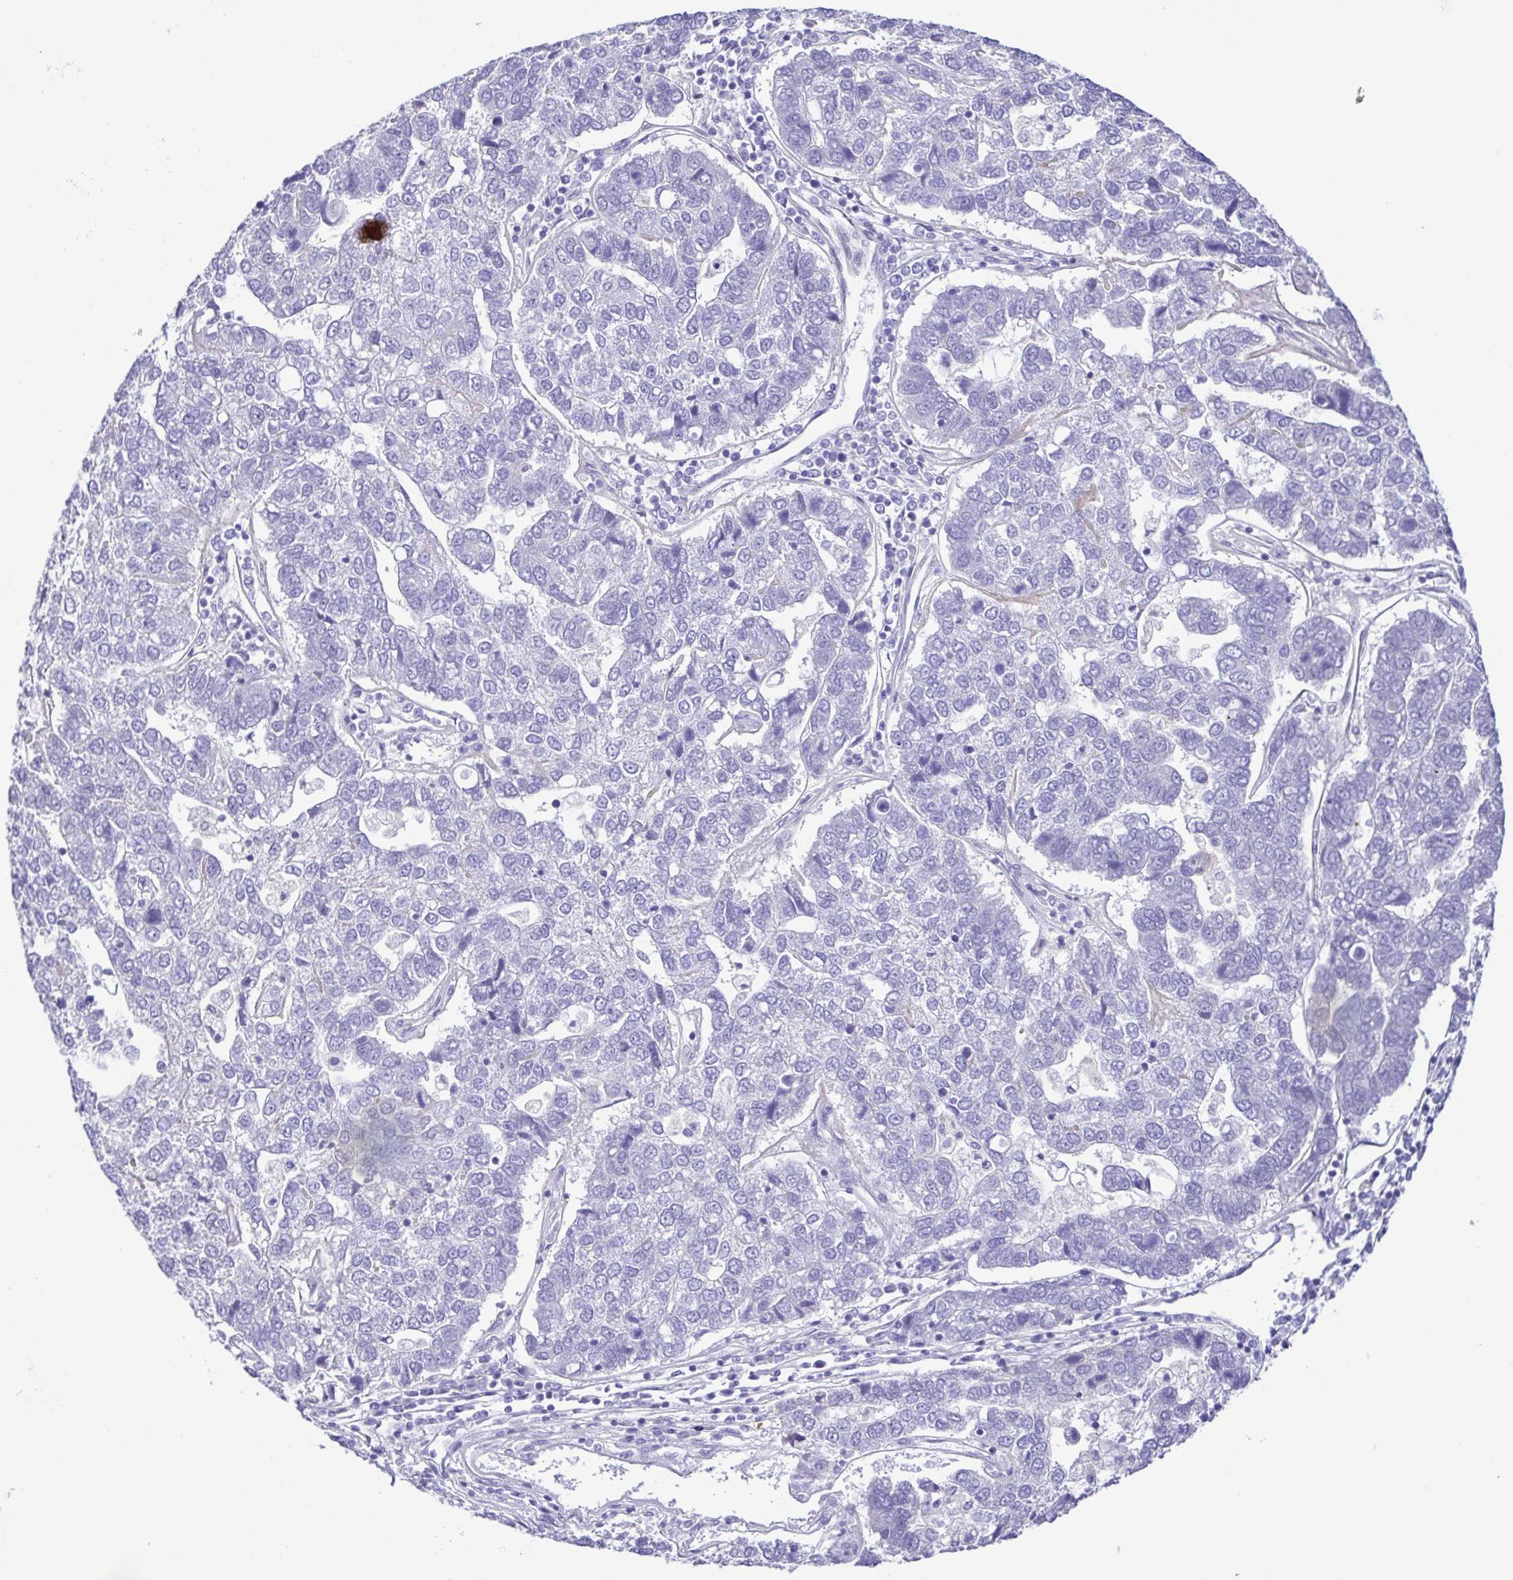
{"staining": {"intensity": "negative", "quantity": "none", "location": "none"}, "tissue": "pancreatic cancer", "cell_type": "Tumor cells", "image_type": "cancer", "snomed": [{"axis": "morphology", "description": "Adenocarcinoma, NOS"}, {"axis": "topography", "description": "Pancreas"}], "caption": "Tumor cells show no significant positivity in adenocarcinoma (pancreatic).", "gene": "GABBR2", "patient": {"sex": "female", "age": 61}}